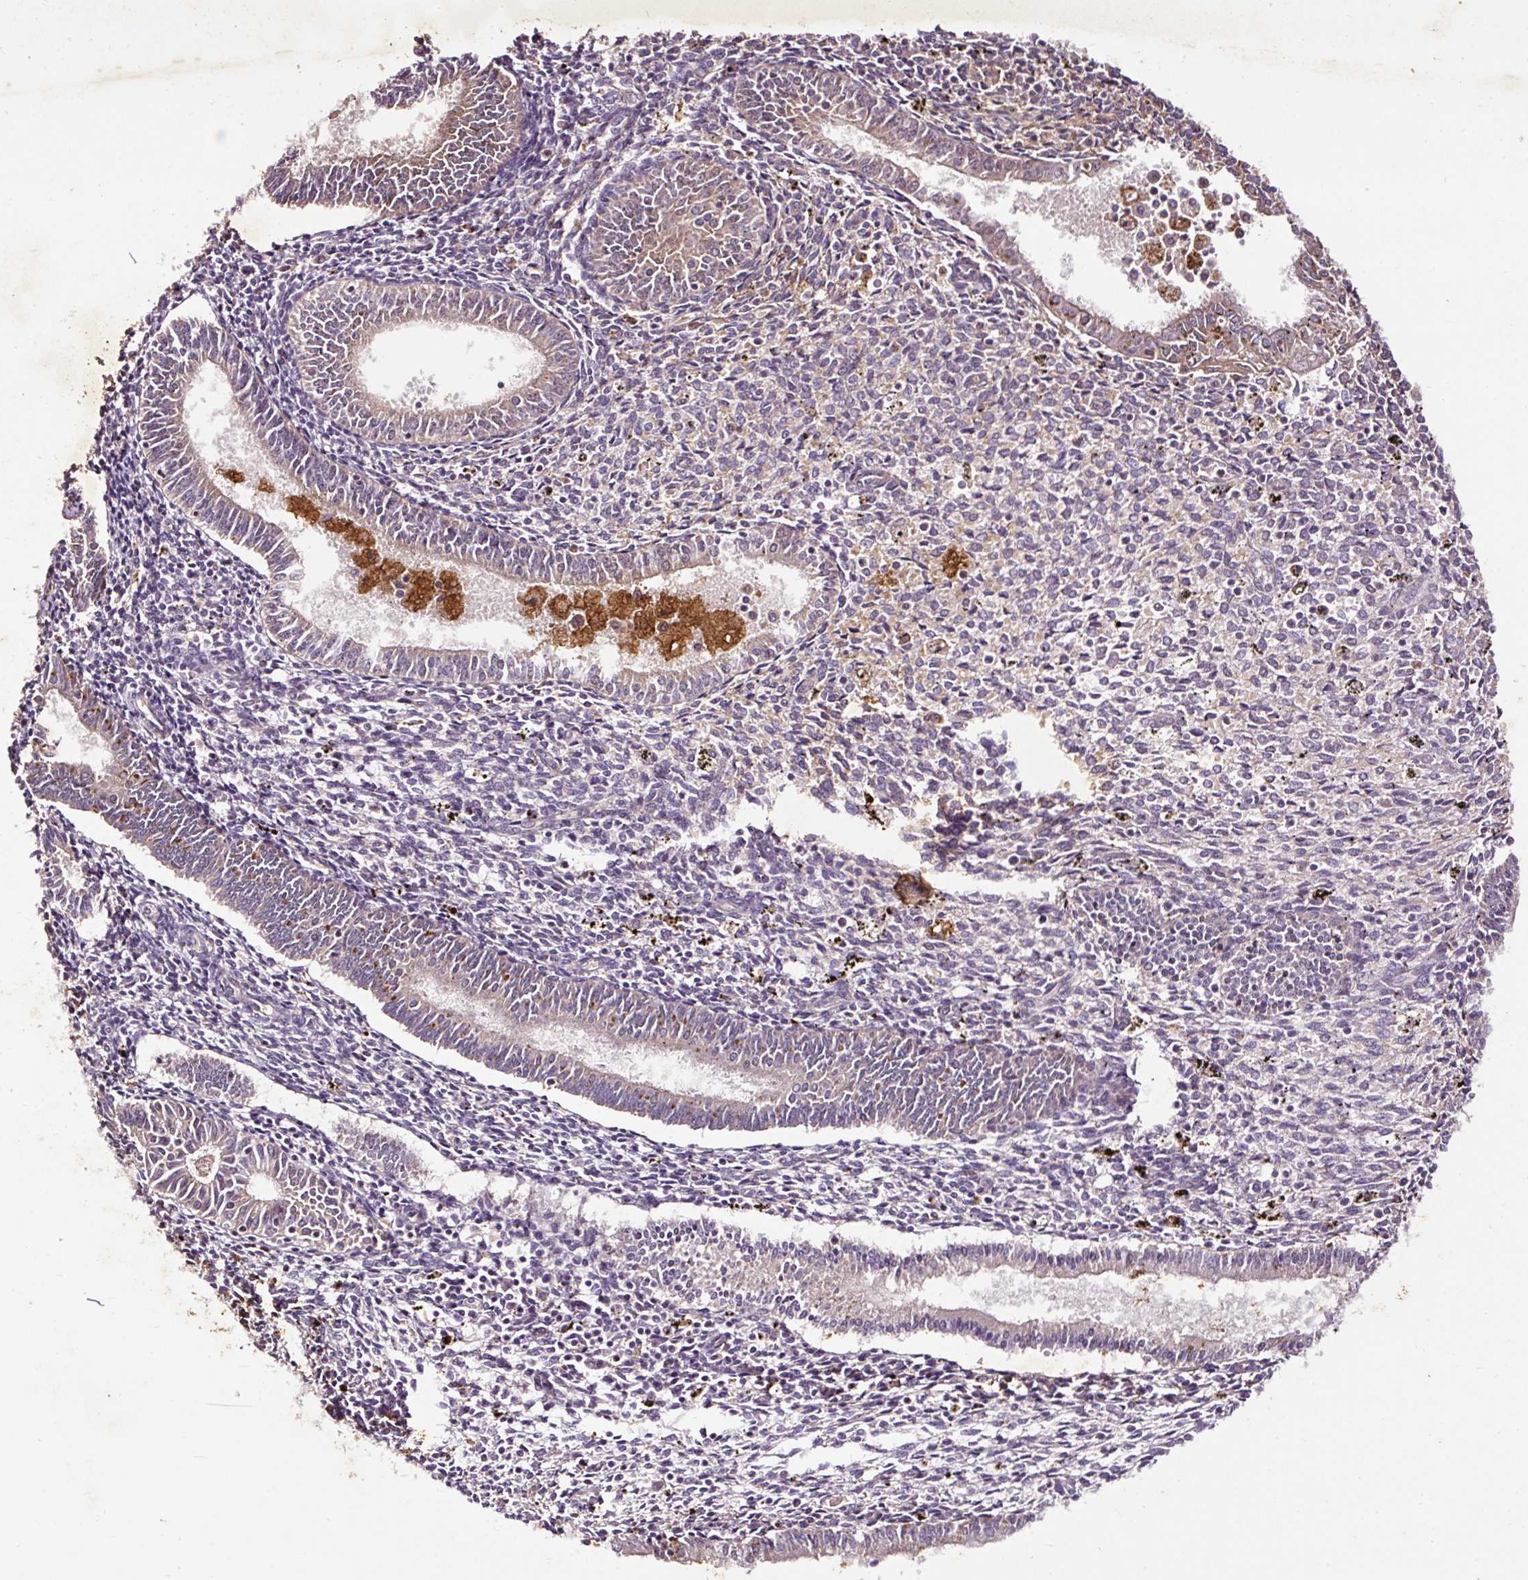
{"staining": {"intensity": "weak", "quantity": "<25%", "location": "cytoplasmic/membranous"}, "tissue": "endometrium", "cell_type": "Cells in endometrial stroma", "image_type": "normal", "snomed": [{"axis": "morphology", "description": "Normal tissue, NOS"}, {"axis": "topography", "description": "Endometrium"}], "caption": "DAB (3,3'-diaminobenzidine) immunohistochemical staining of benign human endometrium demonstrates no significant expression in cells in endometrial stroma. (DAB (3,3'-diaminobenzidine) immunohistochemistry visualized using brightfield microscopy, high magnification).", "gene": "LRTM2", "patient": {"sex": "female", "age": 41}}